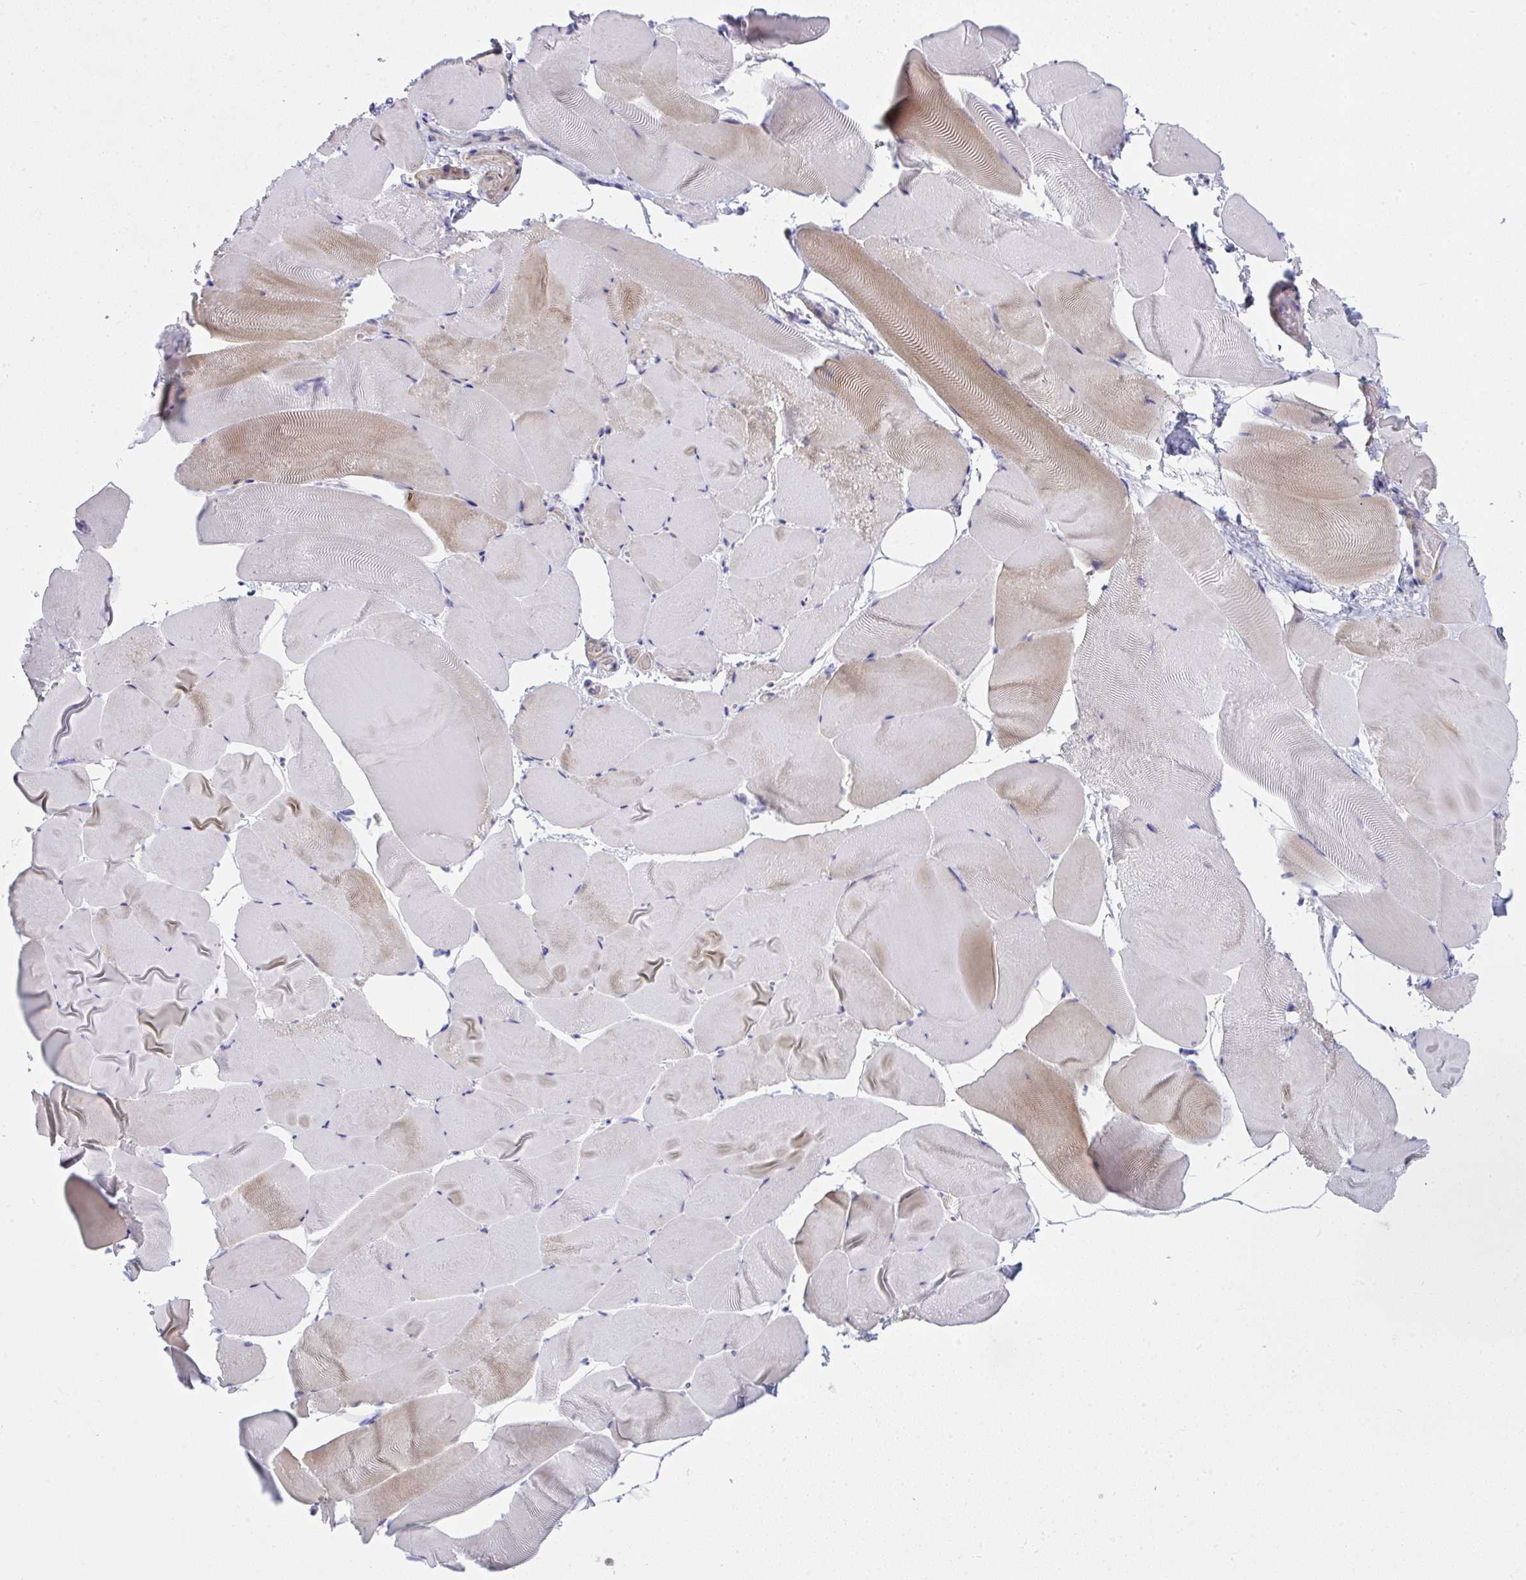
{"staining": {"intensity": "moderate", "quantity": "<25%", "location": "cytoplasmic/membranous"}, "tissue": "skeletal muscle", "cell_type": "Myocytes", "image_type": "normal", "snomed": [{"axis": "morphology", "description": "Normal tissue, NOS"}, {"axis": "topography", "description": "Skeletal muscle"}], "caption": "High-power microscopy captured an immunohistochemistry micrograph of normal skeletal muscle, revealing moderate cytoplasmic/membranous positivity in about <25% of myocytes. (DAB (3,3'-diaminobenzidine) = brown stain, brightfield microscopy at high magnification).", "gene": "MYL12A", "patient": {"sex": "female", "age": 64}}